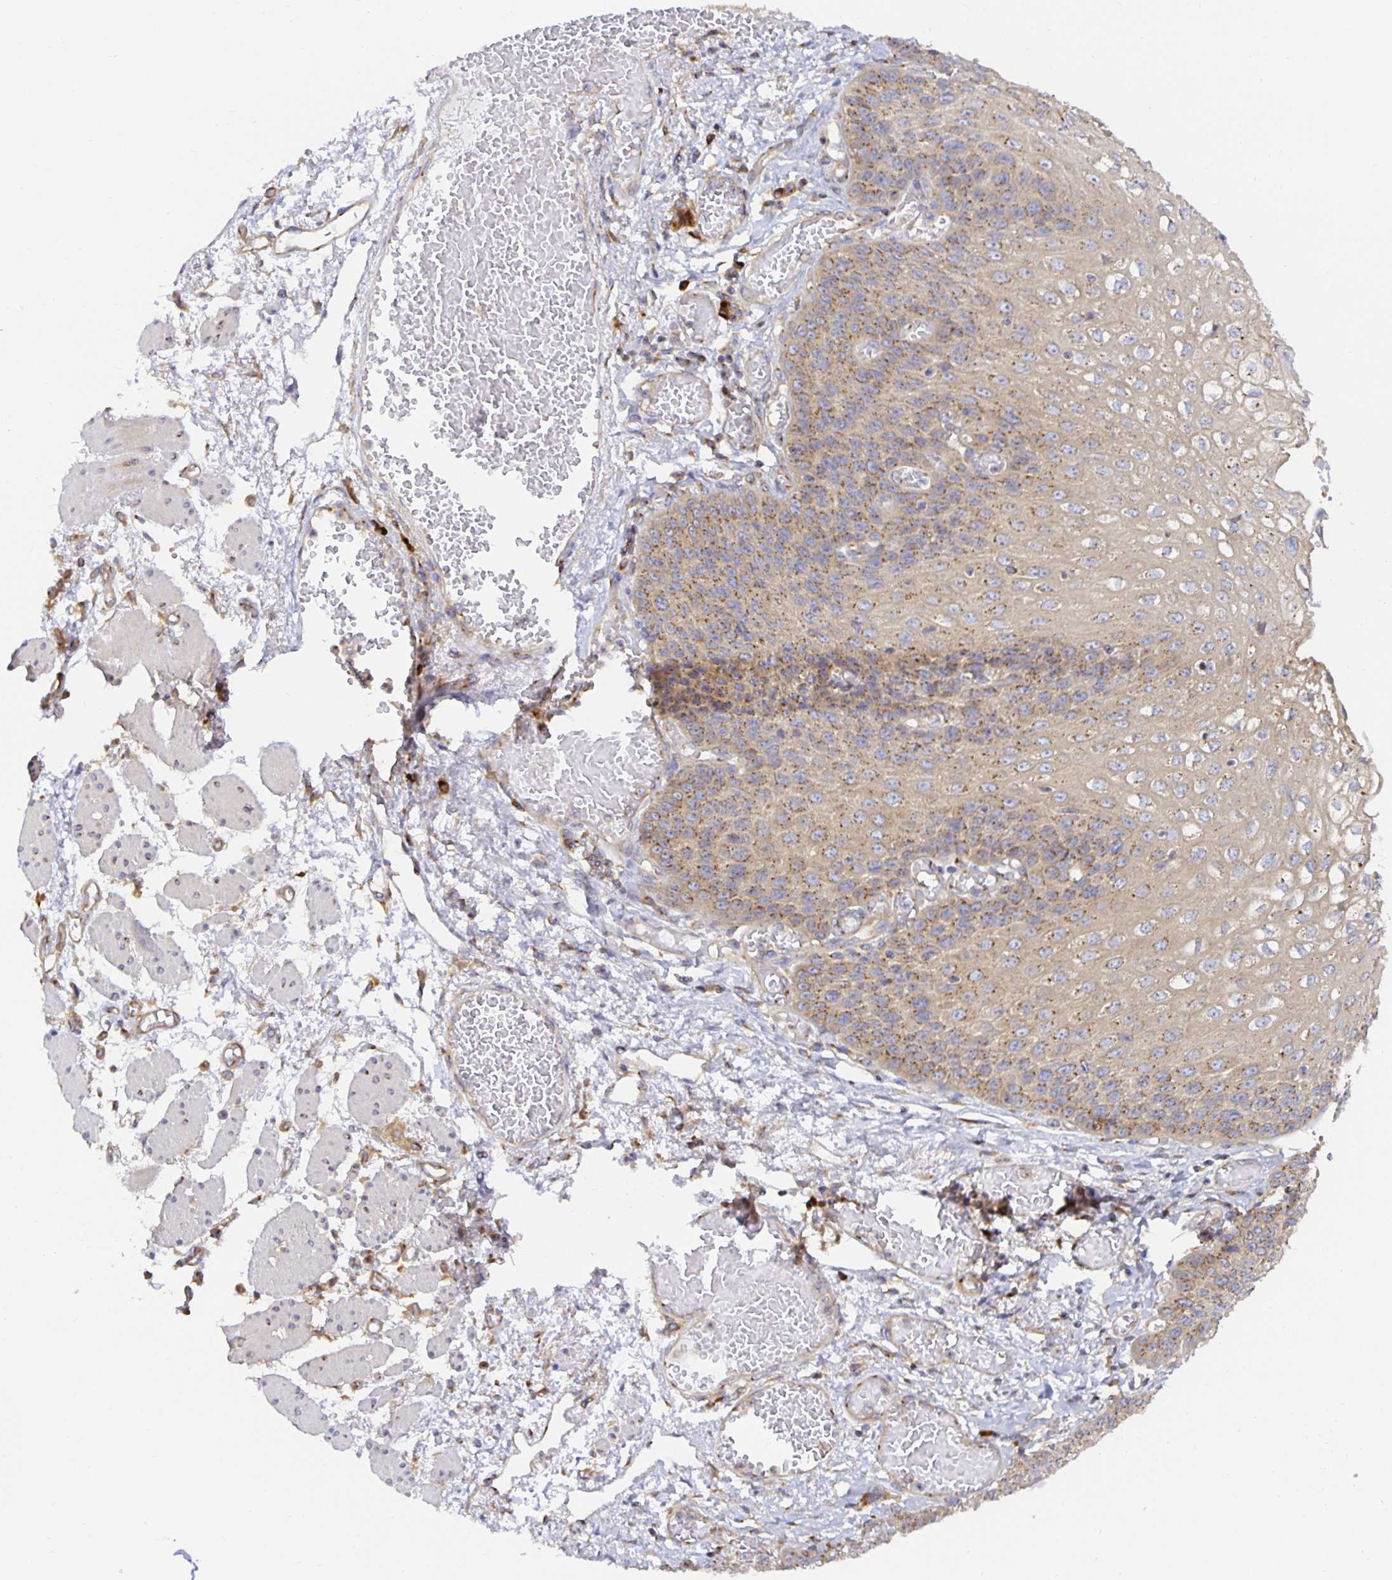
{"staining": {"intensity": "moderate", "quantity": "25%-75%", "location": "cytoplasmic/membranous"}, "tissue": "esophagus", "cell_type": "Squamous epithelial cells", "image_type": "normal", "snomed": [{"axis": "morphology", "description": "Normal tissue, NOS"}, {"axis": "morphology", "description": "Adenocarcinoma, NOS"}, {"axis": "topography", "description": "Esophagus"}], "caption": "Immunohistochemistry (IHC) (DAB) staining of benign human esophagus demonstrates moderate cytoplasmic/membranous protein staining in approximately 25%-75% of squamous epithelial cells. (Stains: DAB in brown, nuclei in blue, Microscopy: brightfield microscopy at high magnification).", "gene": "USO1", "patient": {"sex": "male", "age": 81}}